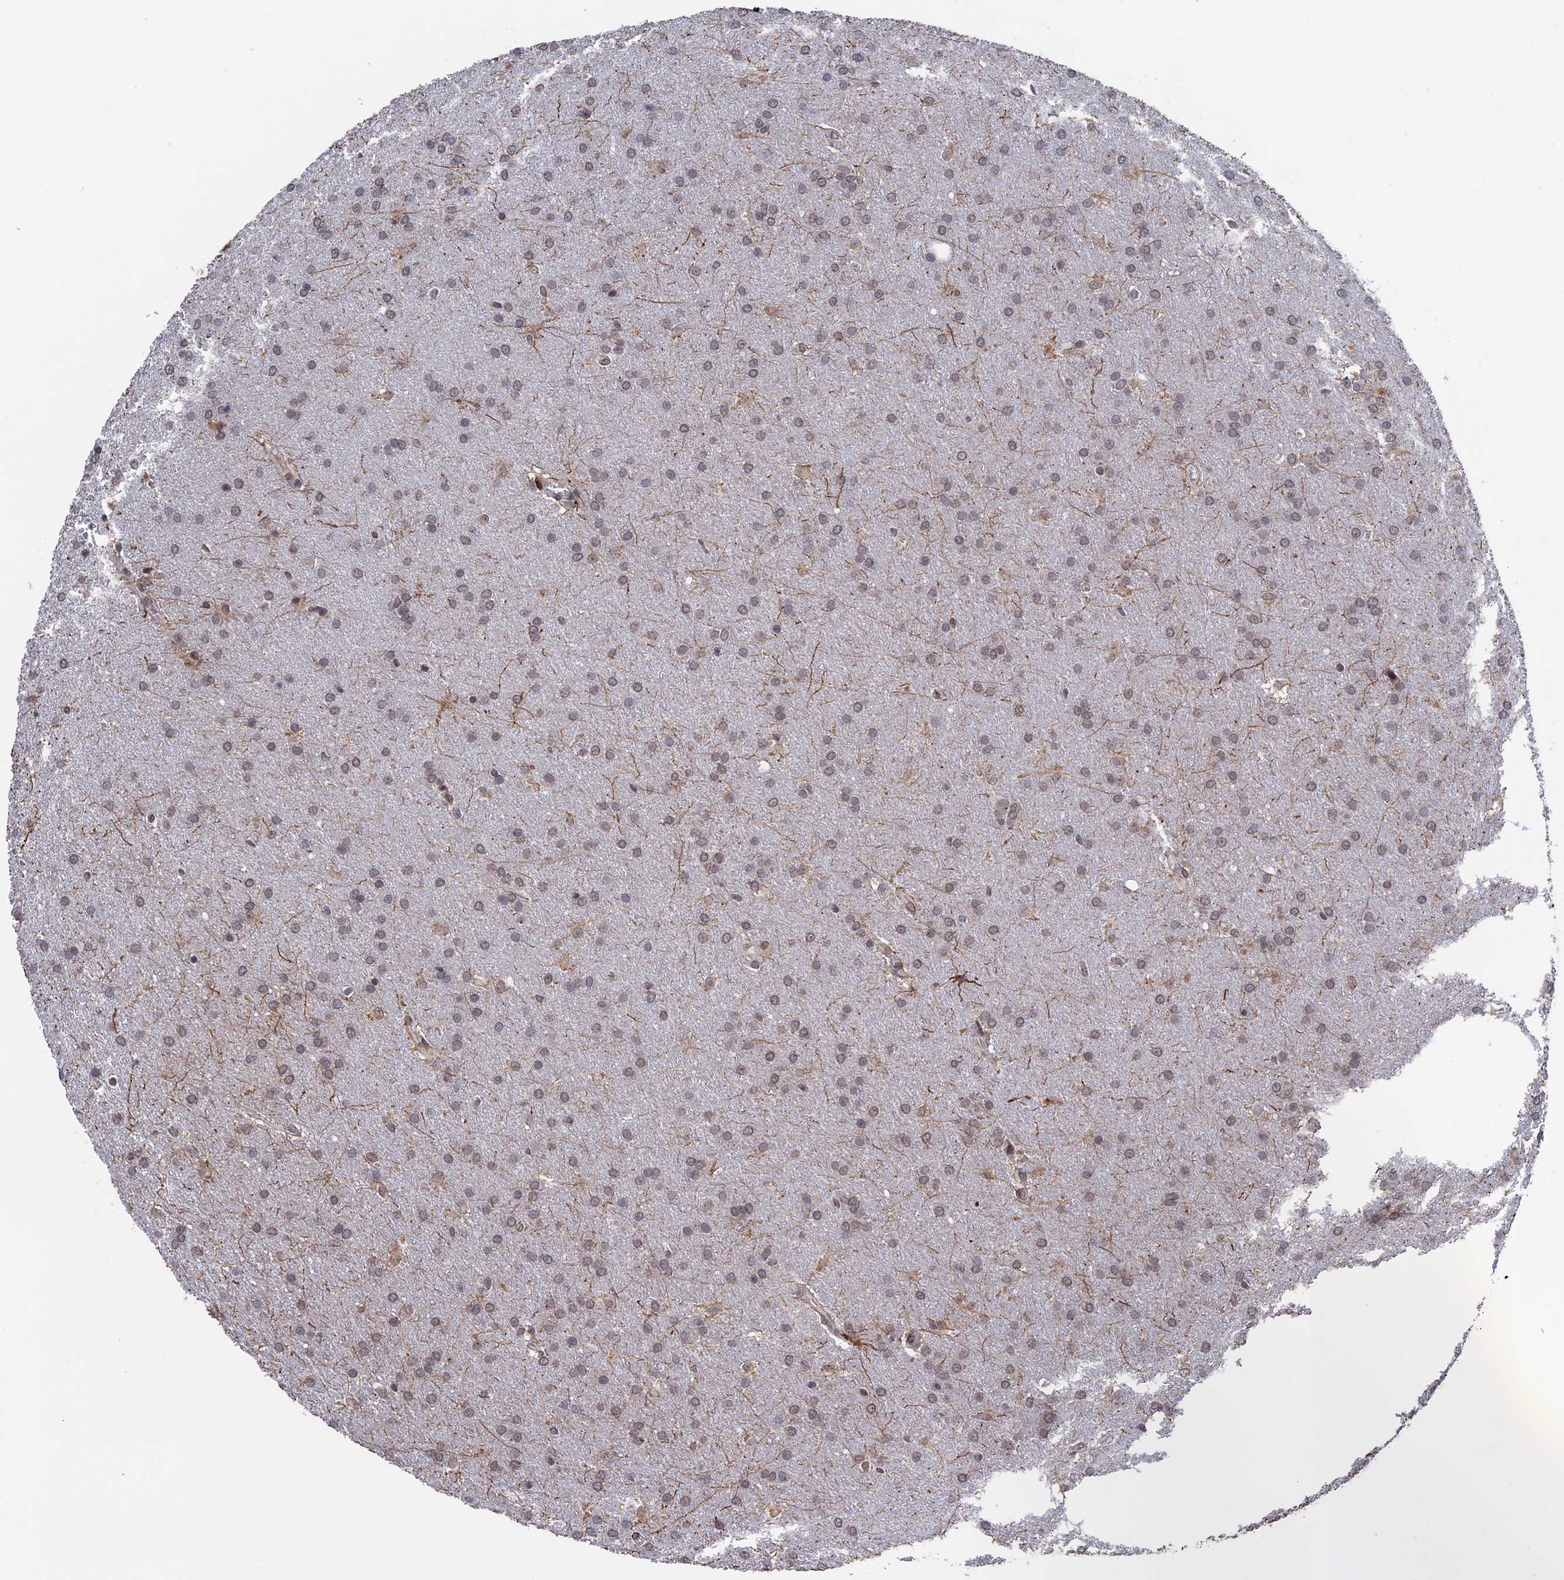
{"staining": {"intensity": "weak", "quantity": "<25%", "location": "nuclear"}, "tissue": "glioma", "cell_type": "Tumor cells", "image_type": "cancer", "snomed": [{"axis": "morphology", "description": "Glioma, malignant, Low grade"}, {"axis": "topography", "description": "Brain"}], "caption": "Malignant glioma (low-grade) was stained to show a protein in brown. There is no significant expression in tumor cells.", "gene": "NR2C2AP", "patient": {"sex": "female", "age": 32}}